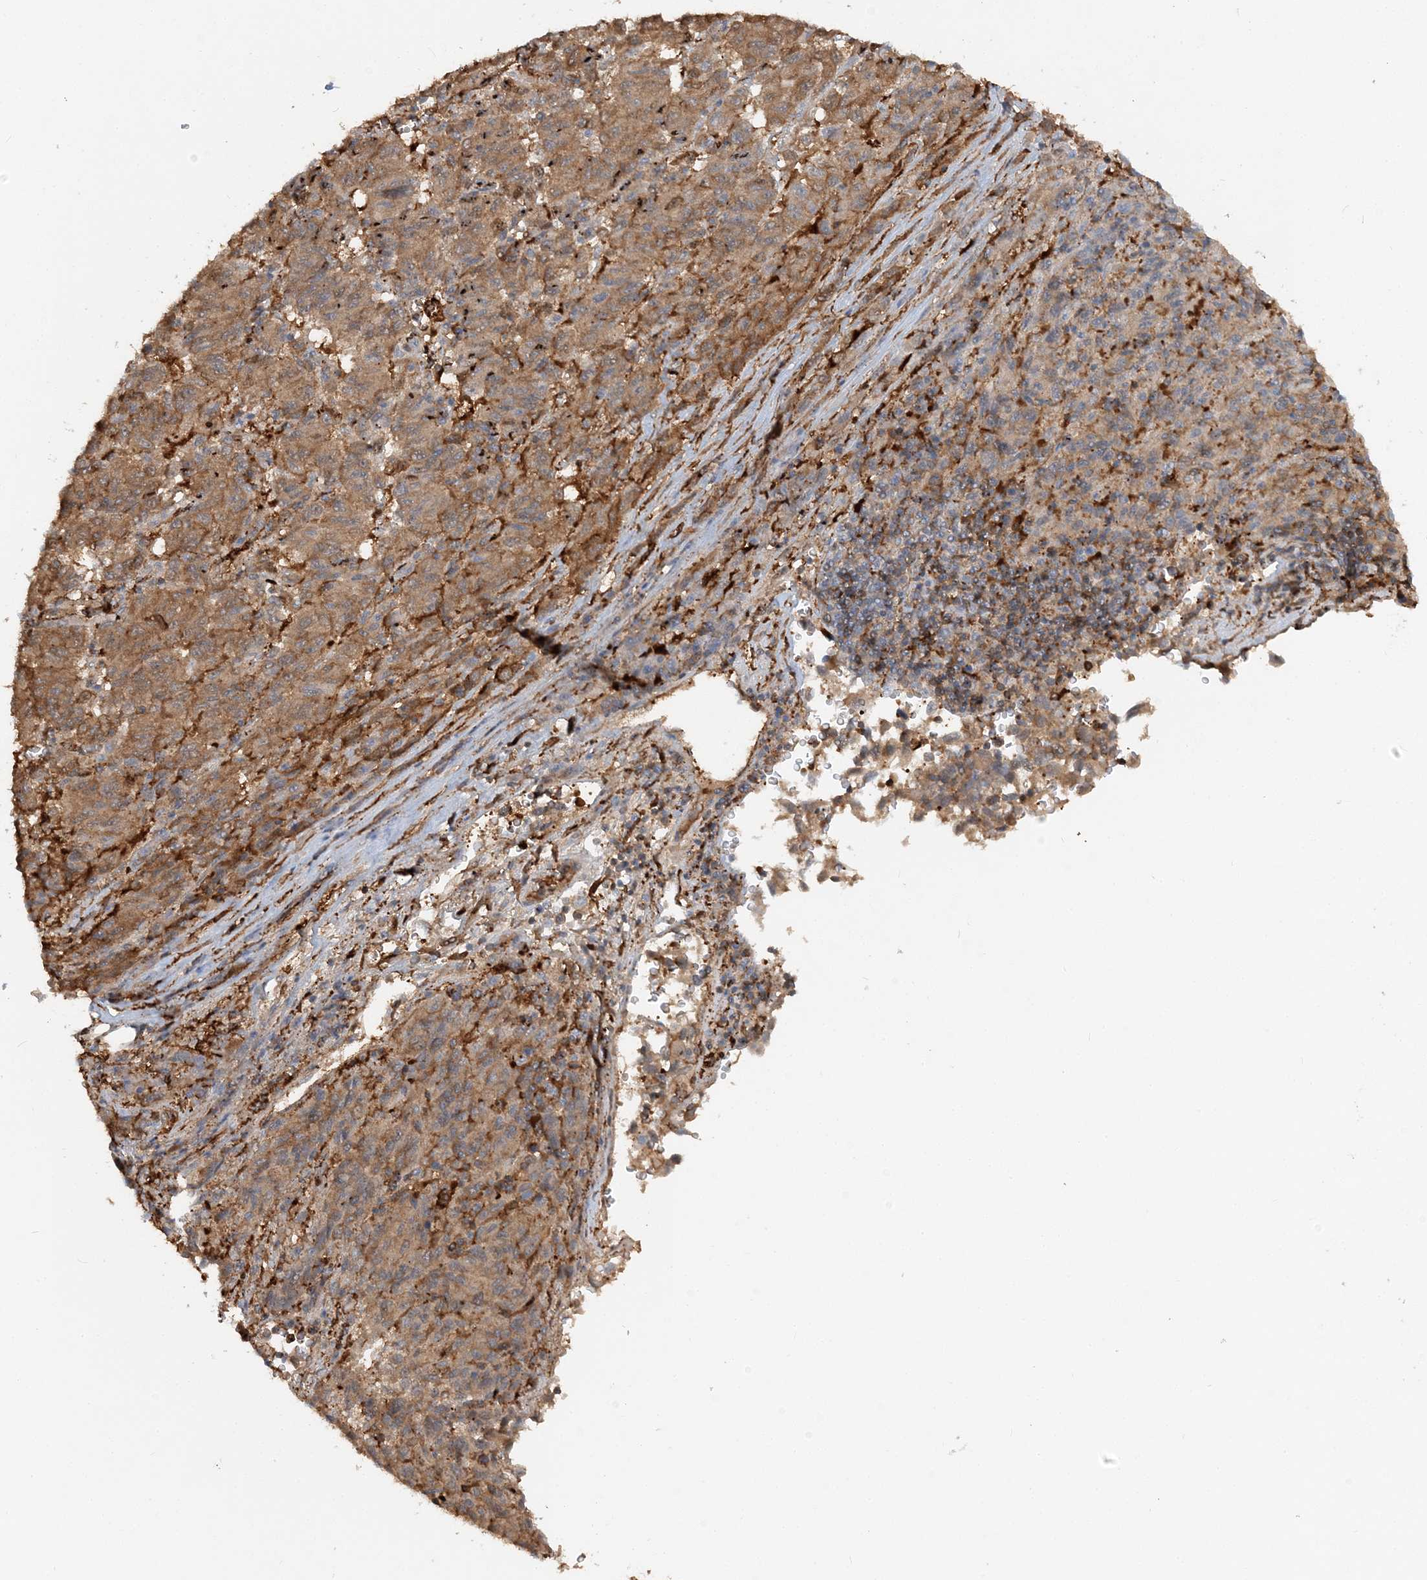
{"staining": {"intensity": "moderate", "quantity": ">75%", "location": "cytoplasmic/membranous"}, "tissue": "melanoma", "cell_type": "Tumor cells", "image_type": "cancer", "snomed": [{"axis": "morphology", "description": "Malignant melanoma, Metastatic site"}, {"axis": "topography", "description": "Lung"}], "caption": "Malignant melanoma (metastatic site) stained with DAB (3,3'-diaminobenzidine) immunohistochemistry exhibits medium levels of moderate cytoplasmic/membranous expression in about >75% of tumor cells.", "gene": "DSTN", "patient": {"sex": "male", "age": 64}}